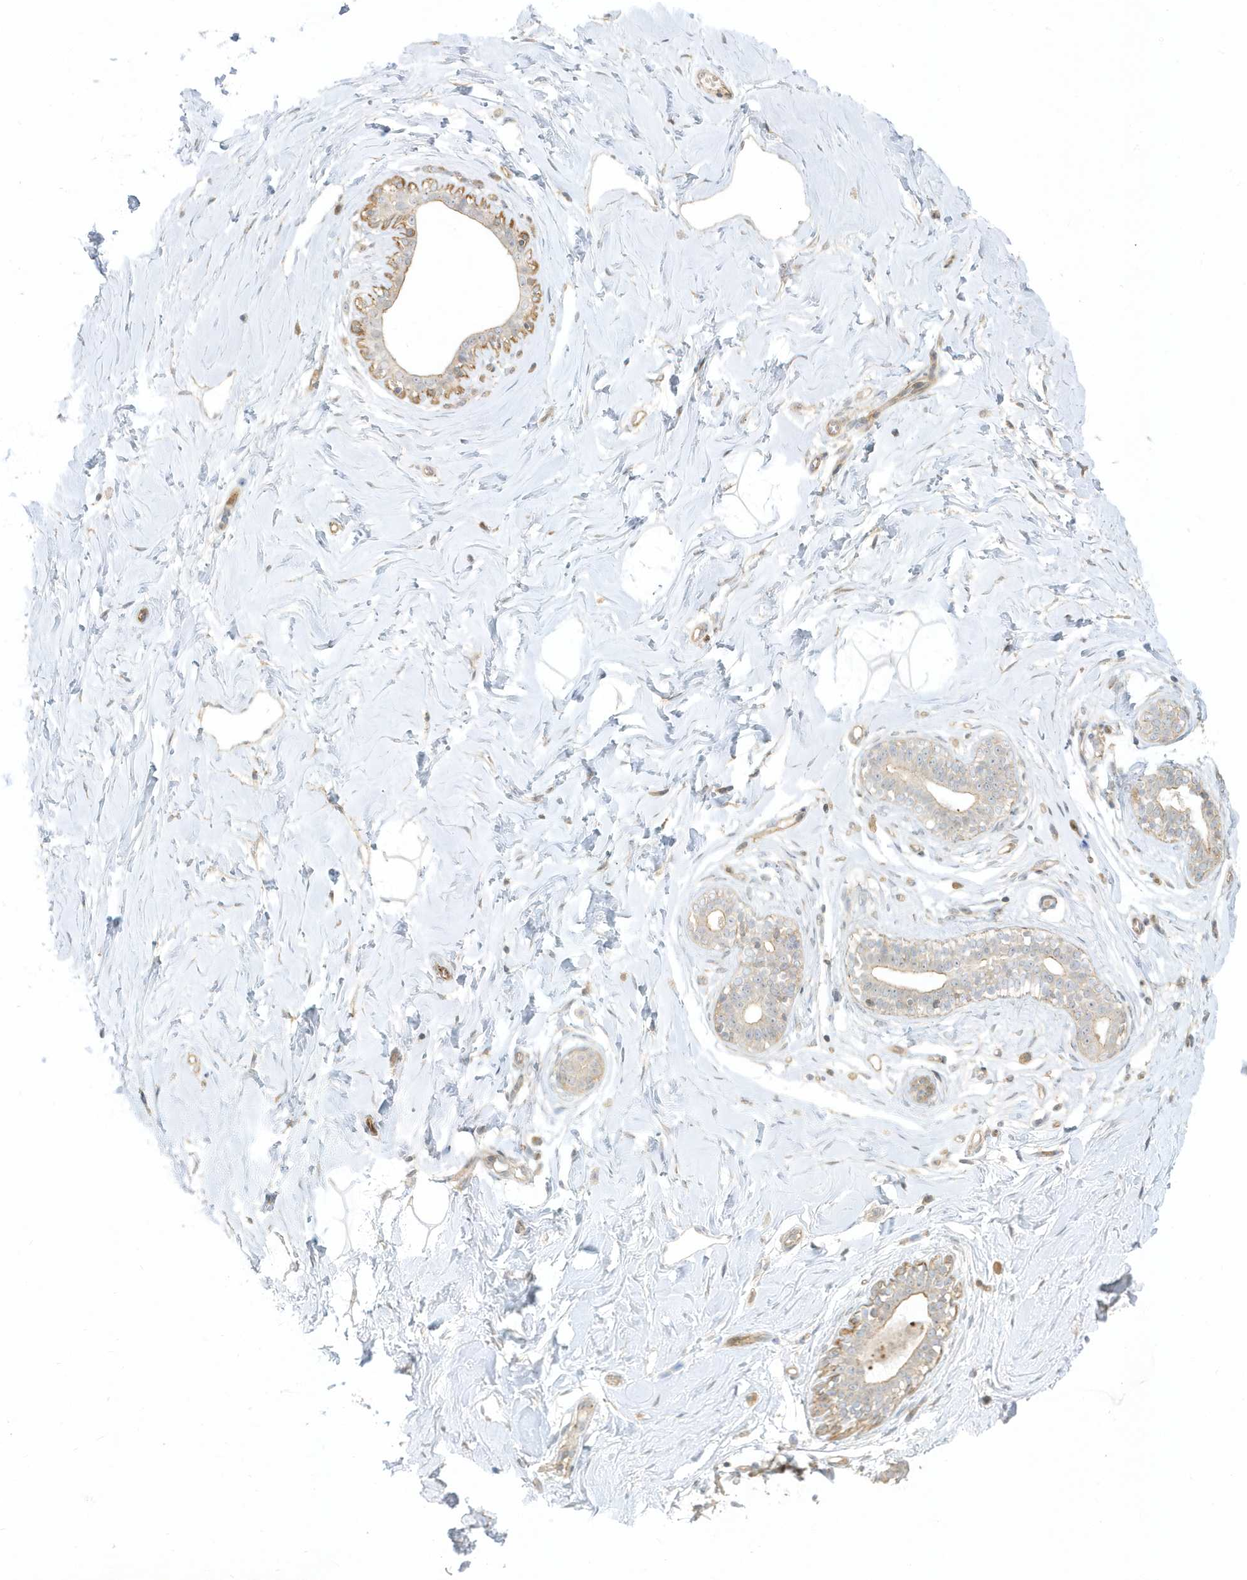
{"staining": {"intensity": "negative", "quantity": "none", "location": "none"}, "tissue": "breast", "cell_type": "Adipocytes", "image_type": "normal", "snomed": [{"axis": "morphology", "description": "Normal tissue, NOS"}, {"axis": "morphology", "description": "Adenoma, NOS"}, {"axis": "topography", "description": "Breast"}], "caption": "This micrograph is of unremarkable breast stained with immunohistochemistry (IHC) to label a protein in brown with the nuclei are counter-stained blue. There is no positivity in adipocytes. (Immunohistochemistry (ihc), brightfield microscopy, high magnification).", "gene": "ZBTB8A", "patient": {"sex": "female", "age": 23}}